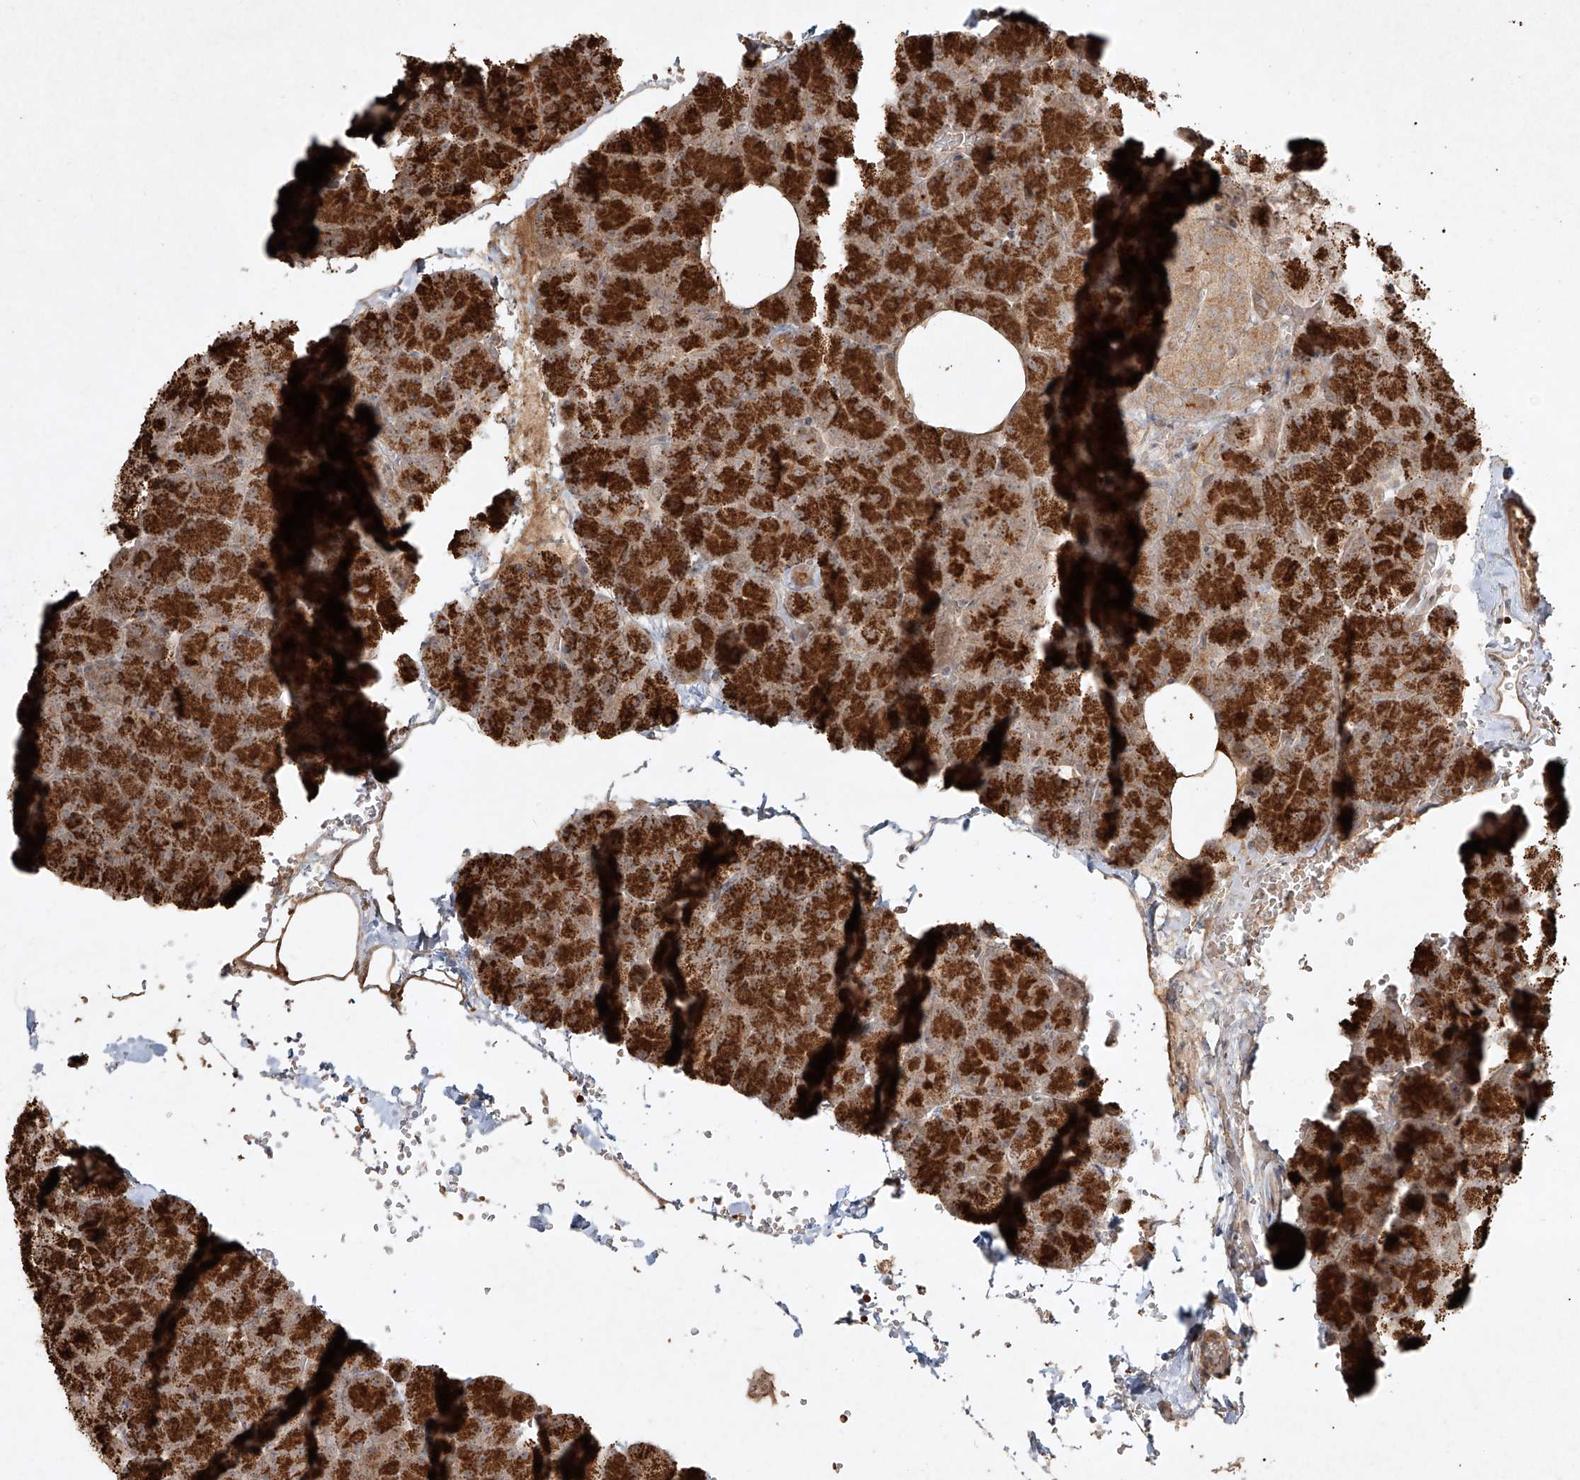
{"staining": {"intensity": "strong", "quantity": ">75%", "location": "cytoplasmic/membranous"}, "tissue": "pancreas", "cell_type": "Exocrine glandular cells", "image_type": "normal", "snomed": [{"axis": "morphology", "description": "Normal tissue, NOS"}, {"axis": "morphology", "description": "Carcinoid, malignant, NOS"}, {"axis": "topography", "description": "Pancreas"}], "caption": "Pancreas stained for a protein (brown) demonstrates strong cytoplasmic/membranous positive expression in approximately >75% of exocrine glandular cells.", "gene": "CYYR1", "patient": {"sex": "female", "age": 35}}